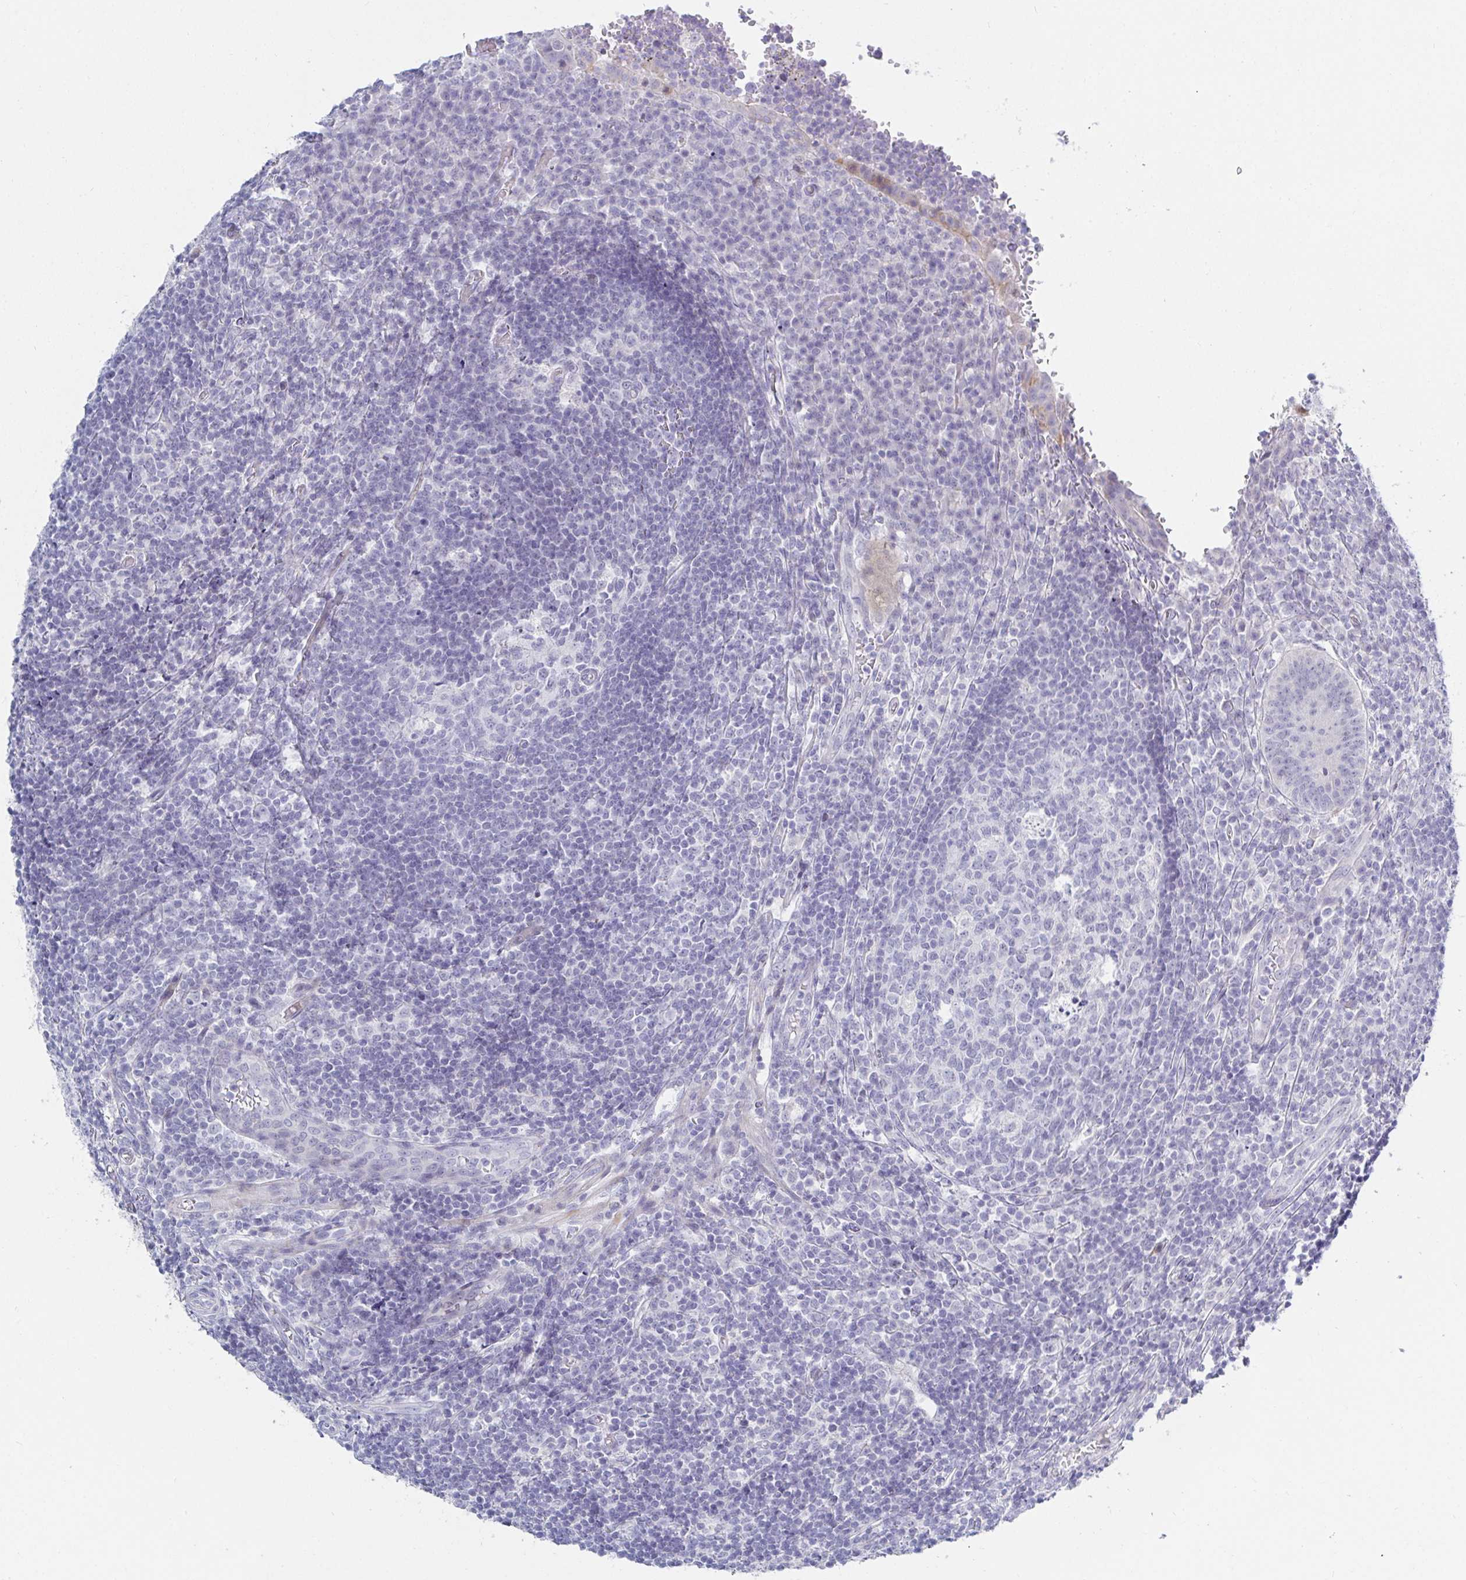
{"staining": {"intensity": "moderate", "quantity": "25%-75%", "location": "cytoplasmic/membranous"}, "tissue": "appendix", "cell_type": "Glandular cells", "image_type": "normal", "snomed": [{"axis": "morphology", "description": "Normal tissue, NOS"}, {"axis": "topography", "description": "Appendix"}], "caption": "Immunohistochemistry staining of normal appendix, which exhibits medium levels of moderate cytoplasmic/membranous positivity in approximately 25%-75% of glandular cells indicating moderate cytoplasmic/membranous protein expression. The staining was performed using DAB (3,3'-diaminobenzidine) (brown) for protein detection and nuclei were counterstained in hematoxylin (blue).", "gene": "OR10K1", "patient": {"sex": "male", "age": 18}}